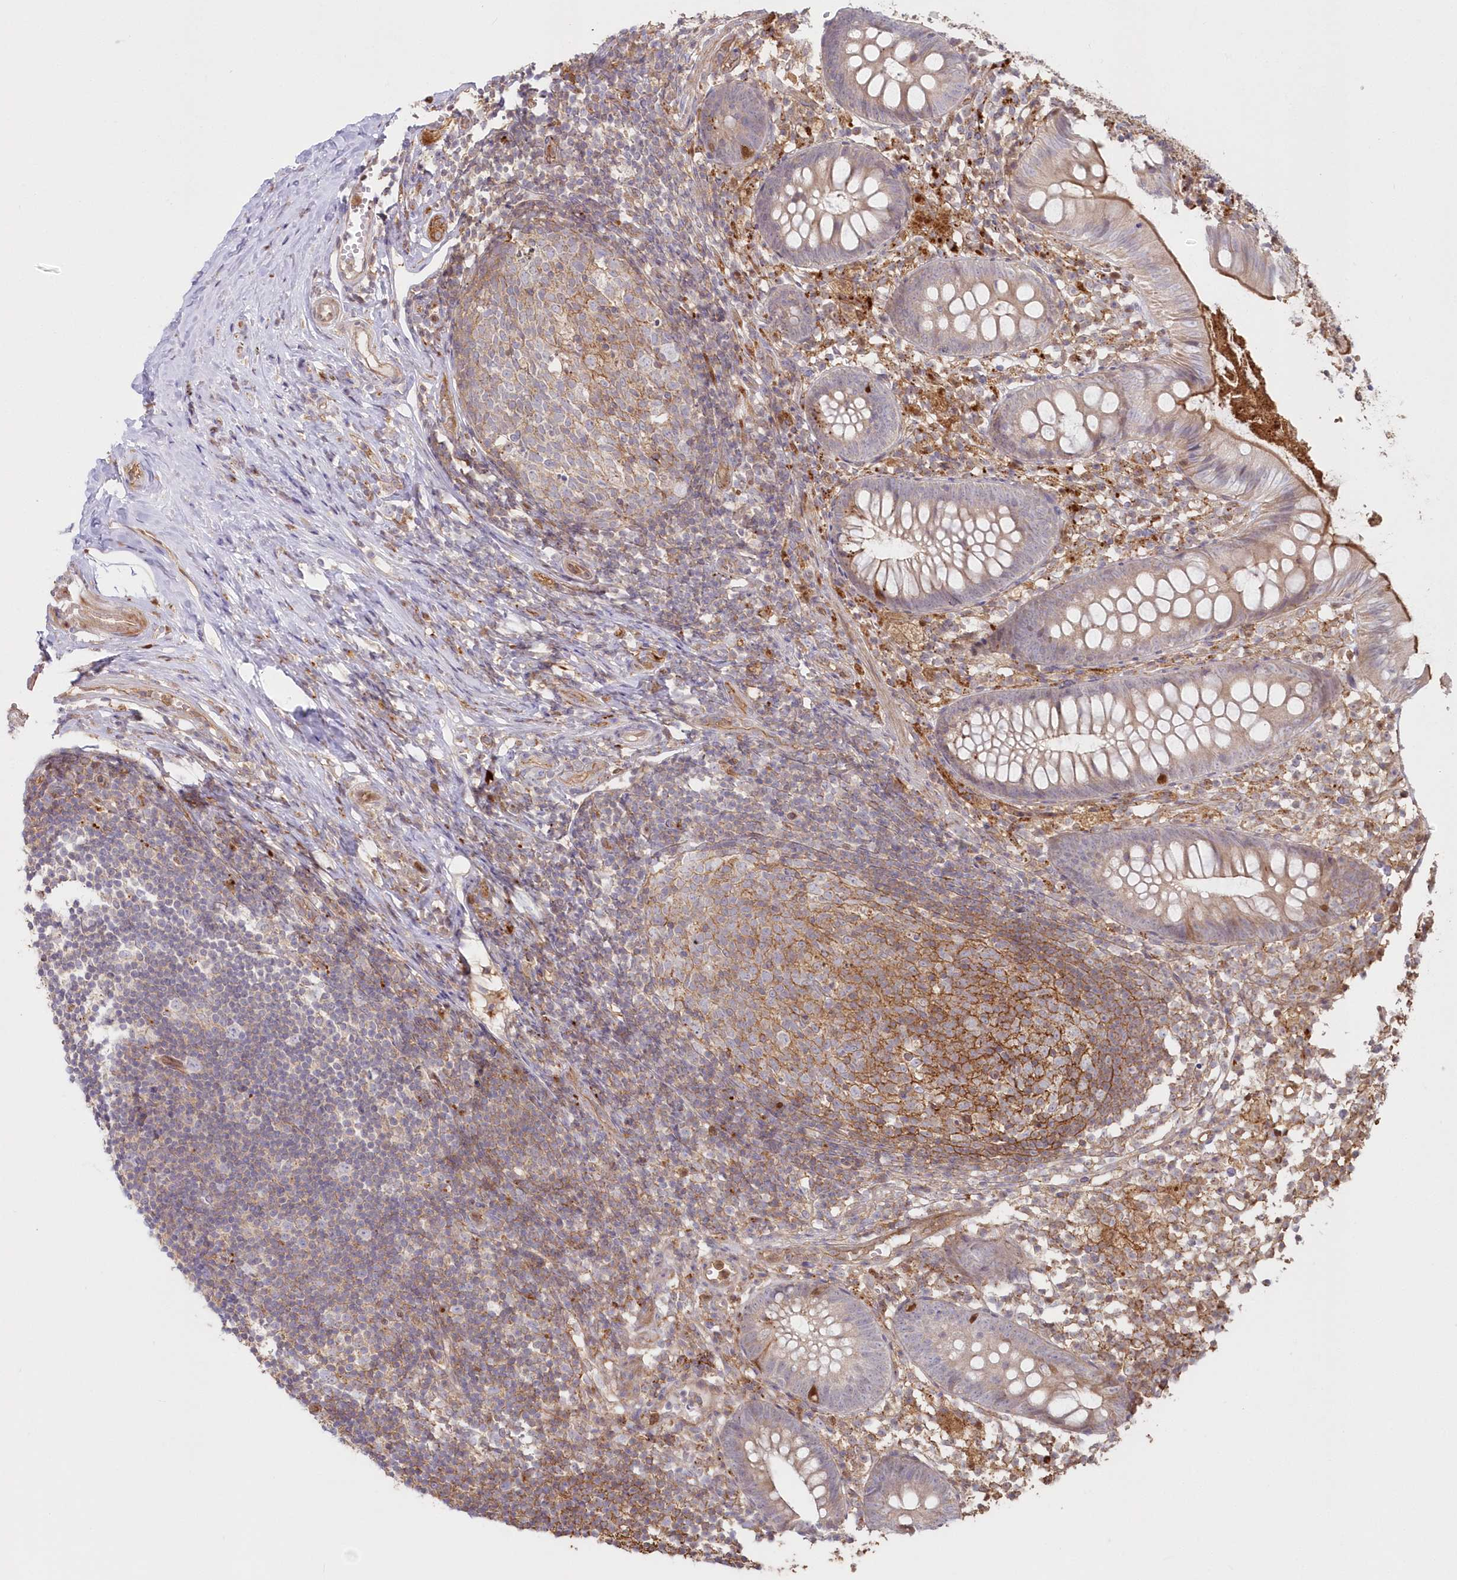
{"staining": {"intensity": "weak", "quantity": "25%-75%", "location": "cytoplasmic/membranous"}, "tissue": "appendix", "cell_type": "Glandular cells", "image_type": "normal", "snomed": [{"axis": "morphology", "description": "Normal tissue, NOS"}, {"axis": "topography", "description": "Appendix"}], "caption": "High-magnification brightfield microscopy of normal appendix stained with DAB (brown) and counterstained with hematoxylin (blue). glandular cells exhibit weak cytoplasmic/membranous positivity is identified in approximately25%-75% of cells. (brown staining indicates protein expression, while blue staining denotes nuclei).", "gene": "GBE1", "patient": {"sex": "female", "age": 20}}